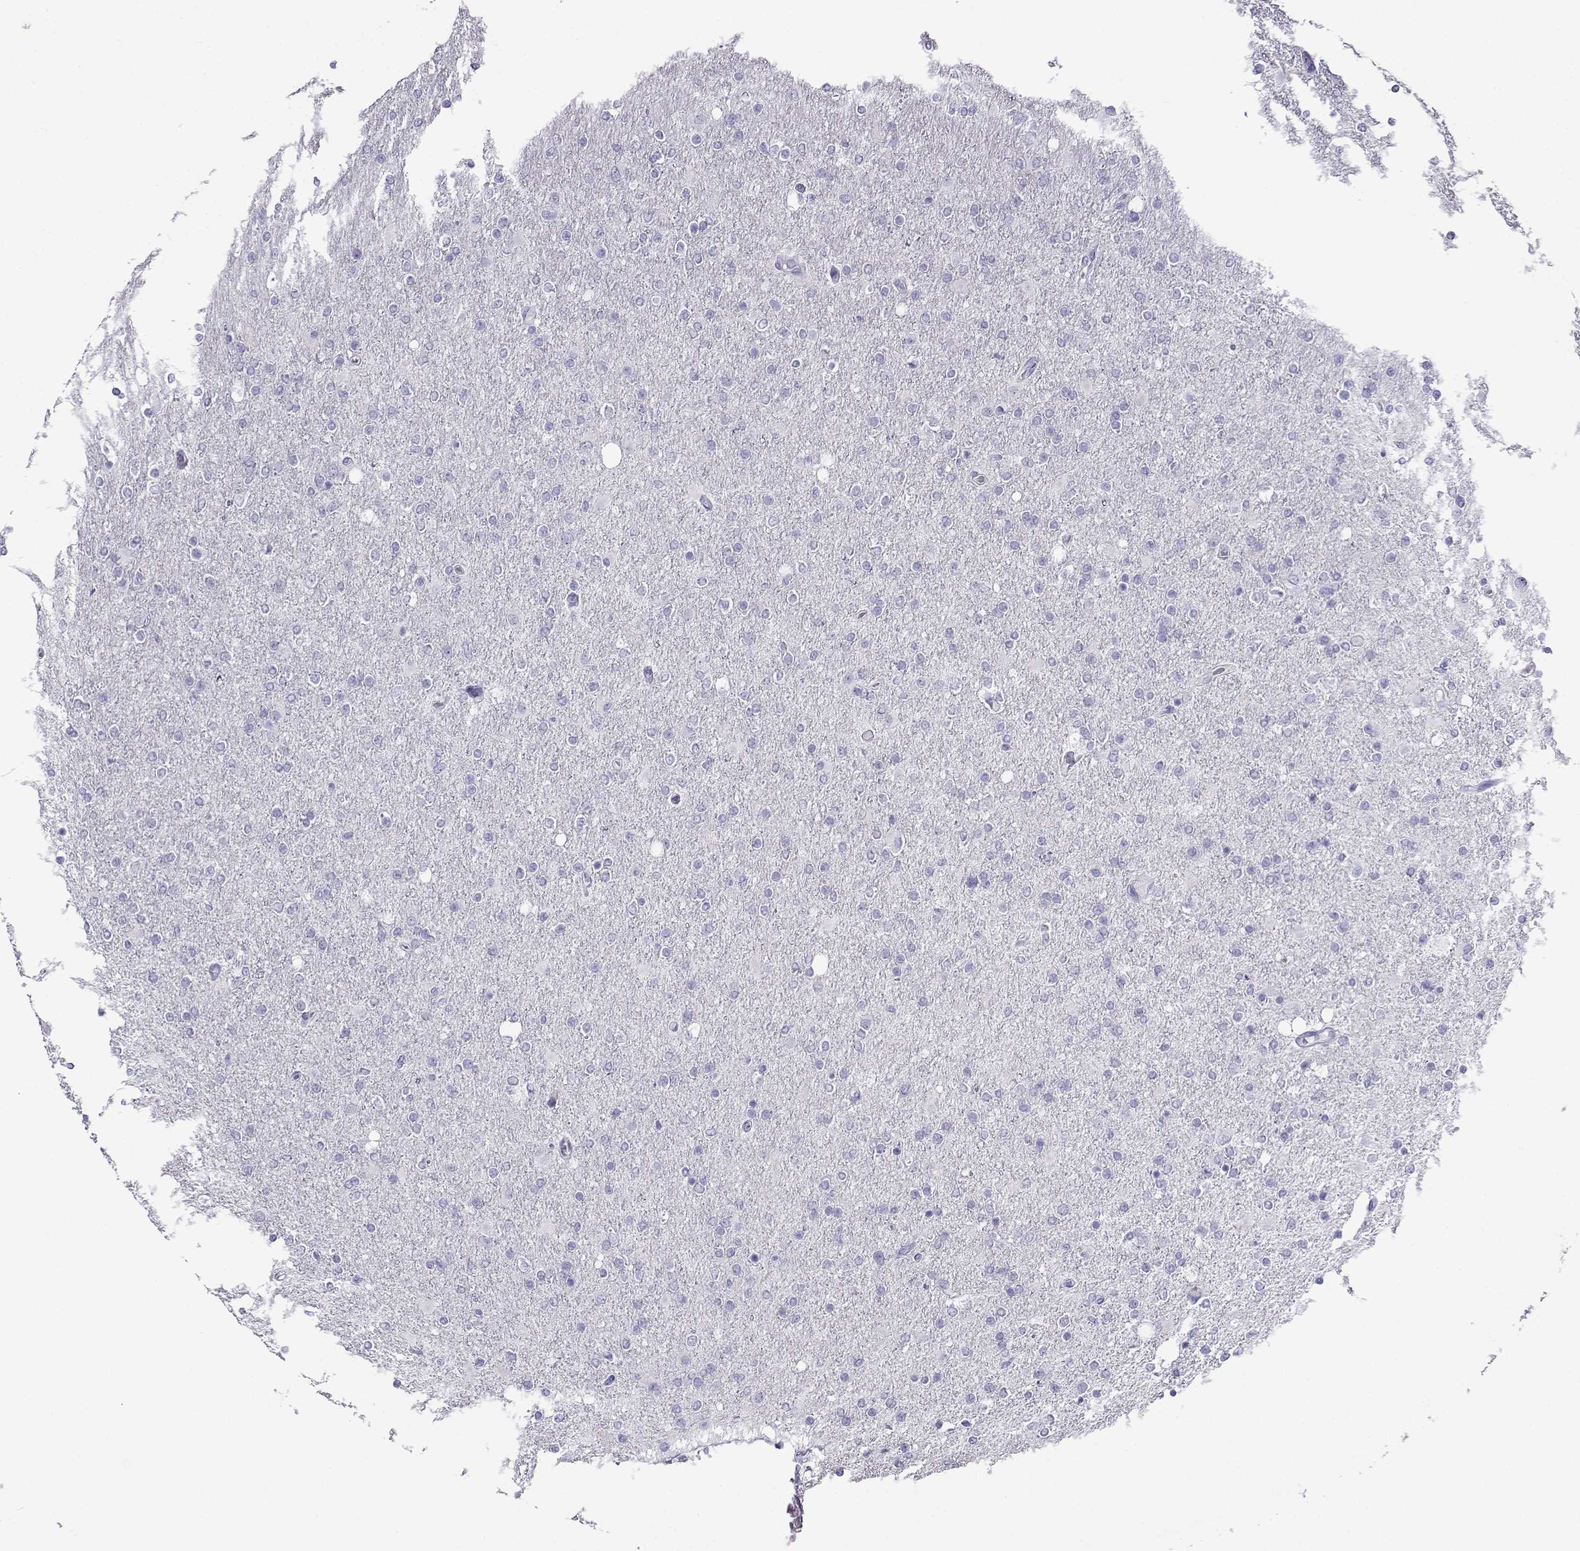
{"staining": {"intensity": "negative", "quantity": "none", "location": "none"}, "tissue": "glioma", "cell_type": "Tumor cells", "image_type": "cancer", "snomed": [{"axis": "morphology", "description": "Glioma, malignant, High grade"}, {"axis": "topography", "description": "Cerebral cortex"}], "caption": "Photomicrograph shows no protein positivity in tumor cells of glioma tissue. (DAB immunohistochemistry (IHC) with hematoxylin counter stain).", "gene": "CABS1", "patient": {"sex": "male", "age": 70}}